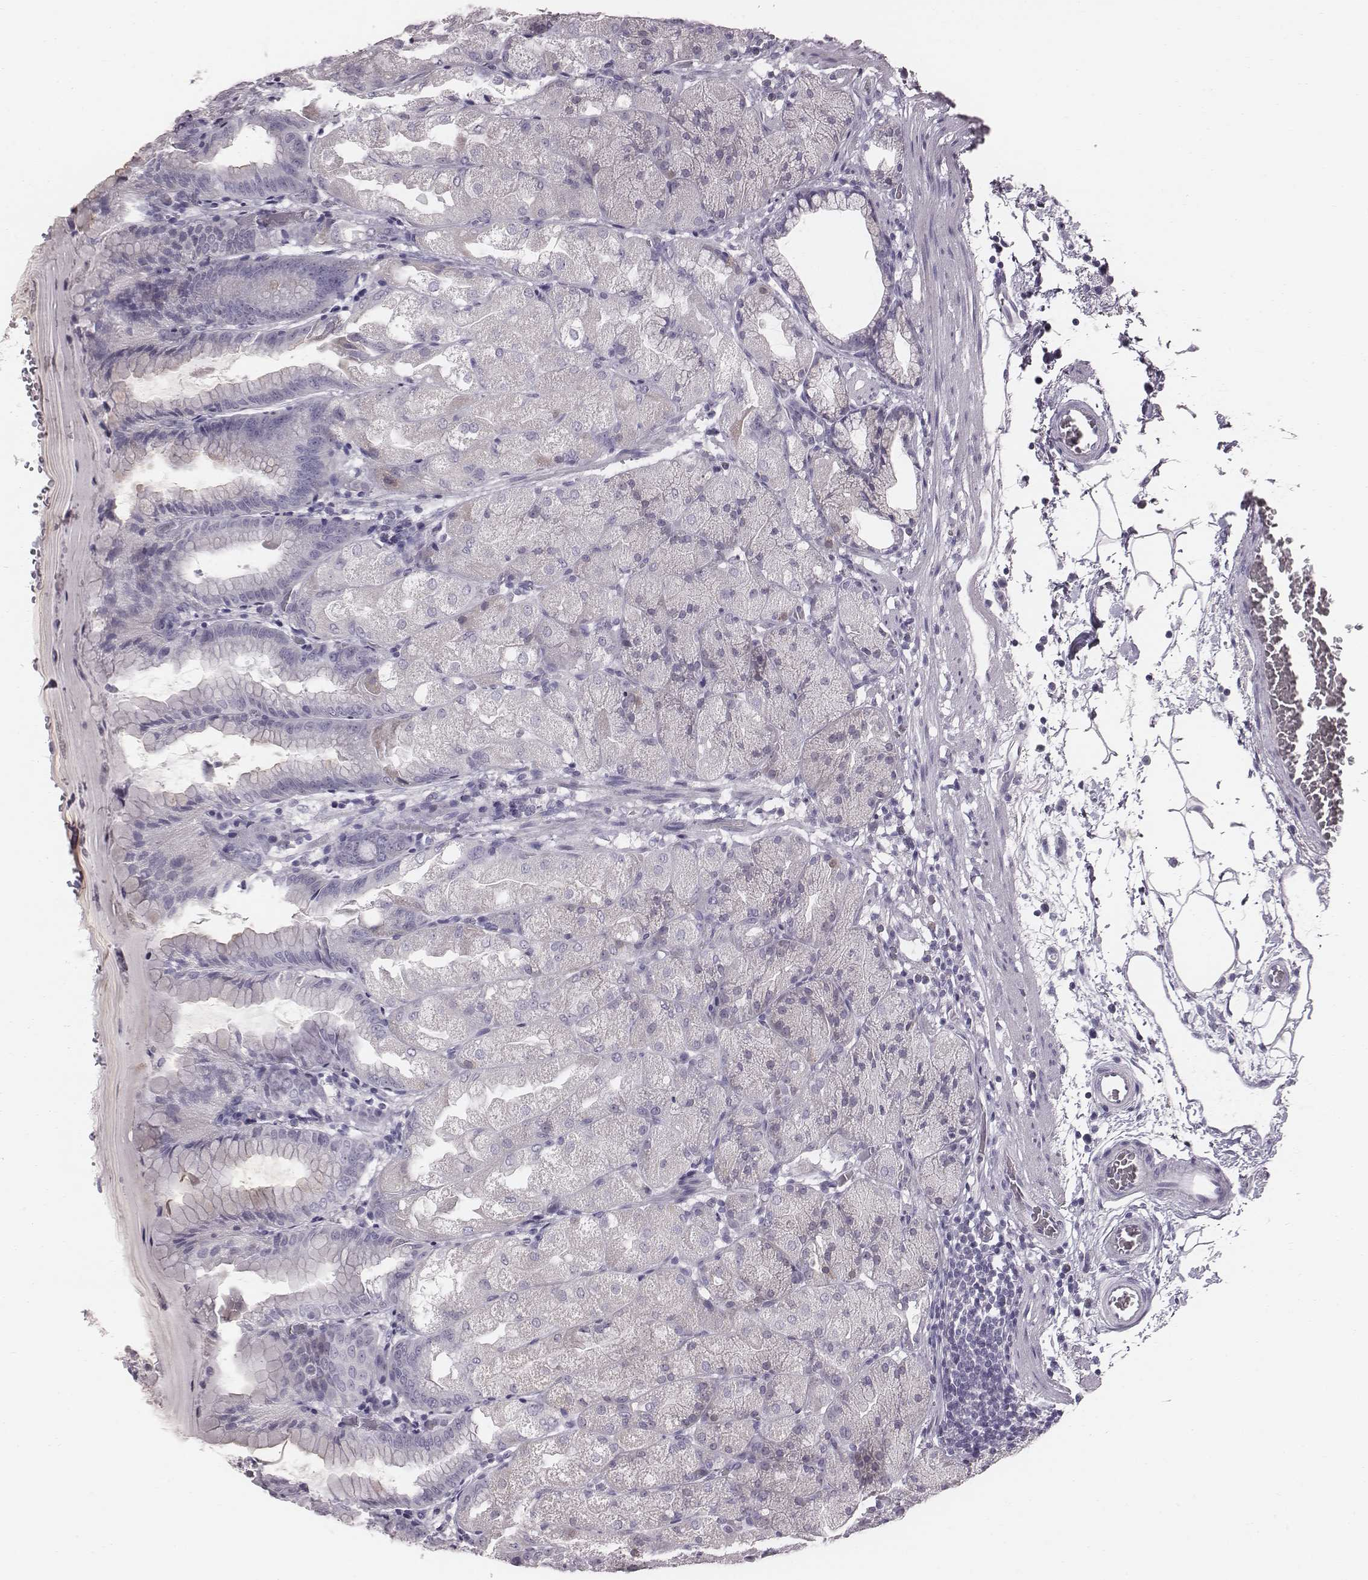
{"staining": {"intensity": "negative", "quantity": "none", "location": "none"}, "tissue": "stomach", "cell_type": "Glandular cells", "image_type": "normal", "snomed": [{"axis": "morphology", "description": "Normal tissue, NOS"}, {"axis": "topography", "description": "Stomach, upper"}, {"axis": "topography", "description": "Stomach"}, {"axis": "topography", "description": "Stomach, lower"}], "caption": "Micrograph shows no protein expression in glandular cells of unremarkable stomach. (DAB (3,3'-diaminobenzidine) immunohistochemistry (IHC) with hematoxylin counter stain).", "gene": "ENSG00000284762", "patient": {"sex": "male", "age": 62}}